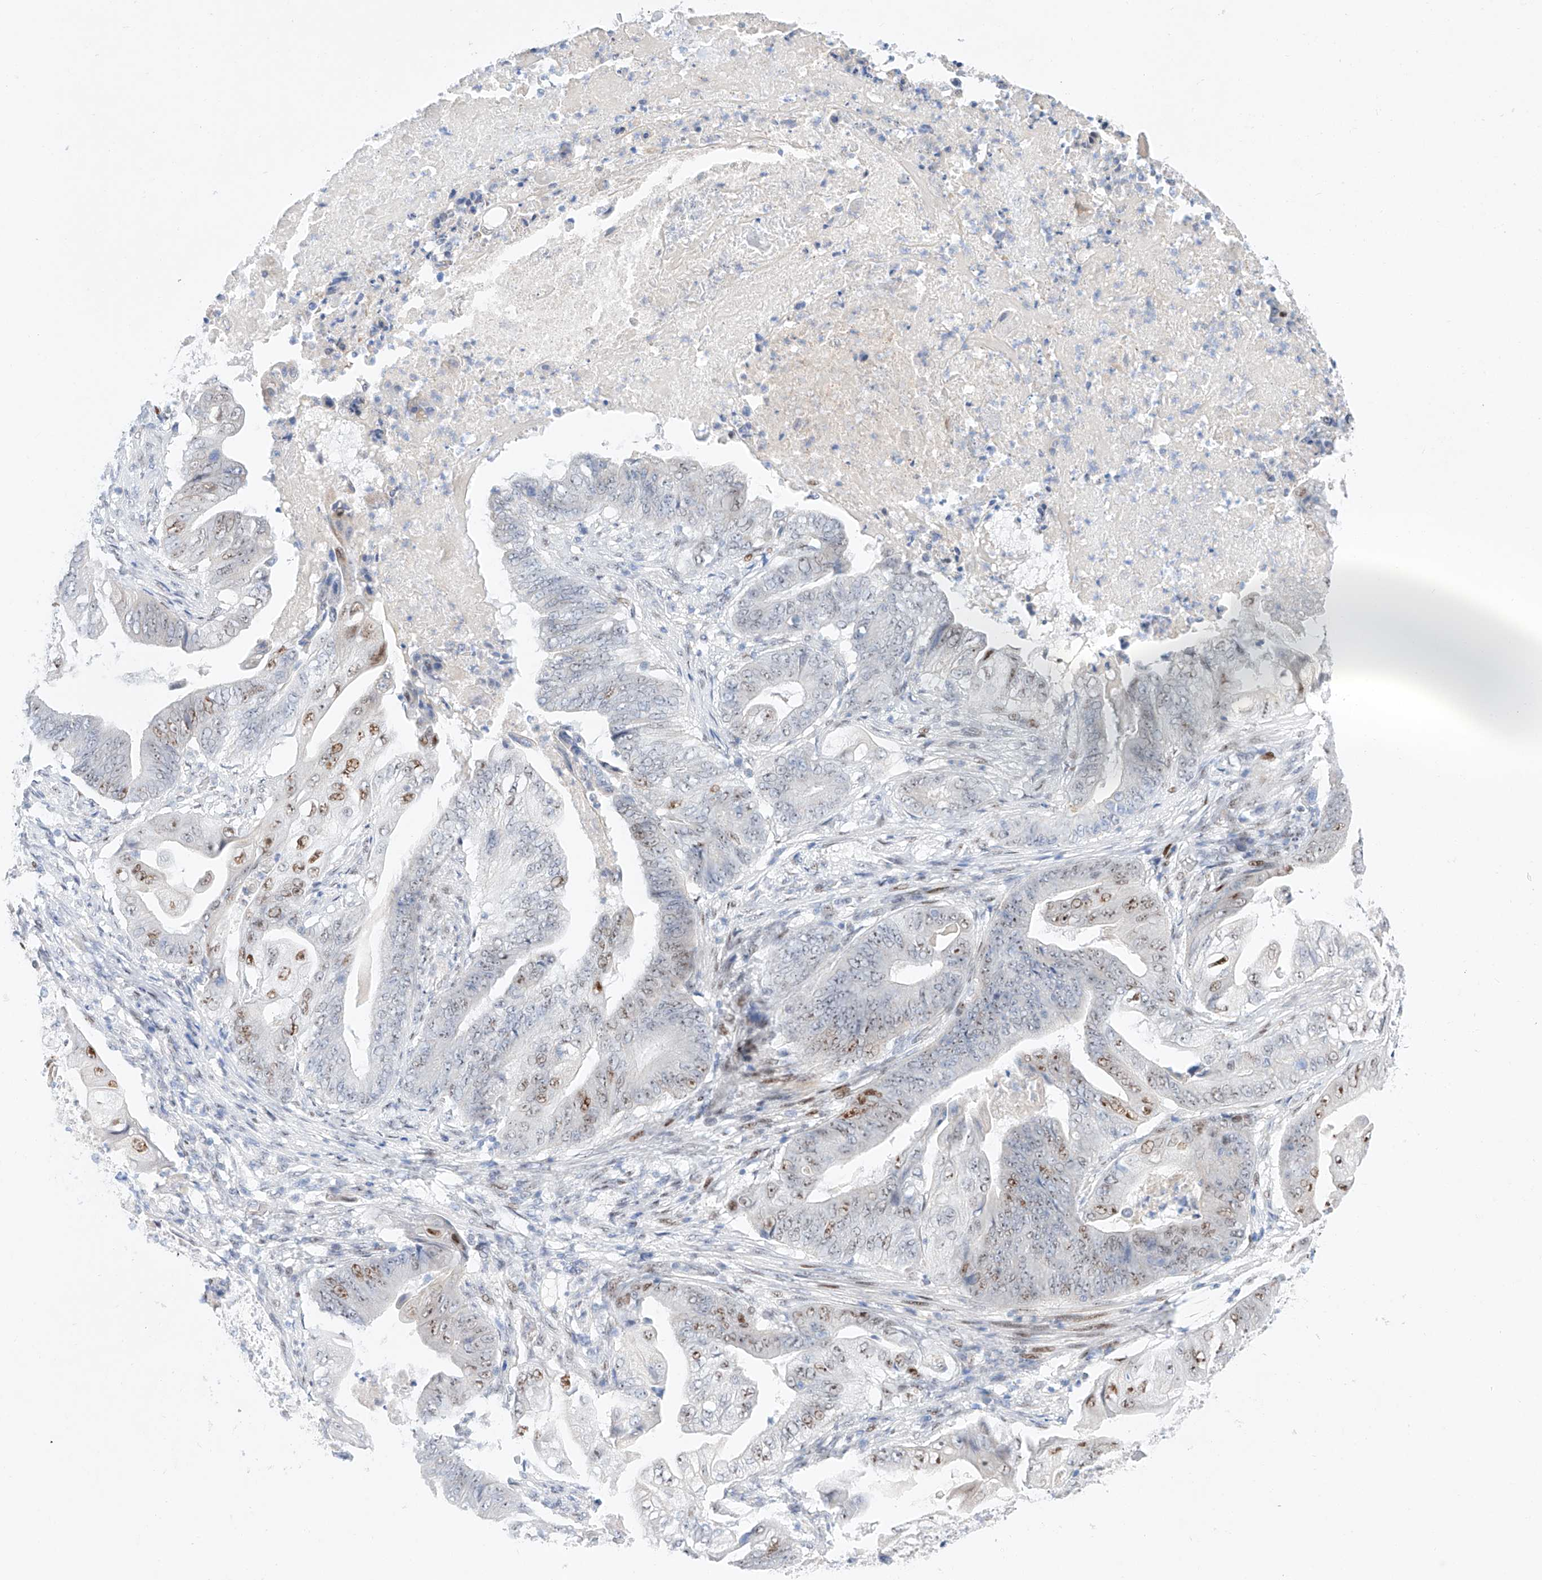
{"staining": {"intensity": "strong", "quantity": "25%-75%", "location": "cytoplasmic/membranous"}, "tissue": "stomach cancer", "cell_type": "Tumor cells", "image_type": "cancer", "snomed": [{"axis": "morphology", "description": "Adenocarcinoma, NOS"}, {"axis": "topography", "description": "Stomach"}], "caption": "A photomicrograph of stomach adenocarcinoma stained for a protein reveals strong cytoplasmic/membranous brown staining in tumor cells.", "gene": "NT5C3B", "patient": {"sex": "female", "age": 73}}